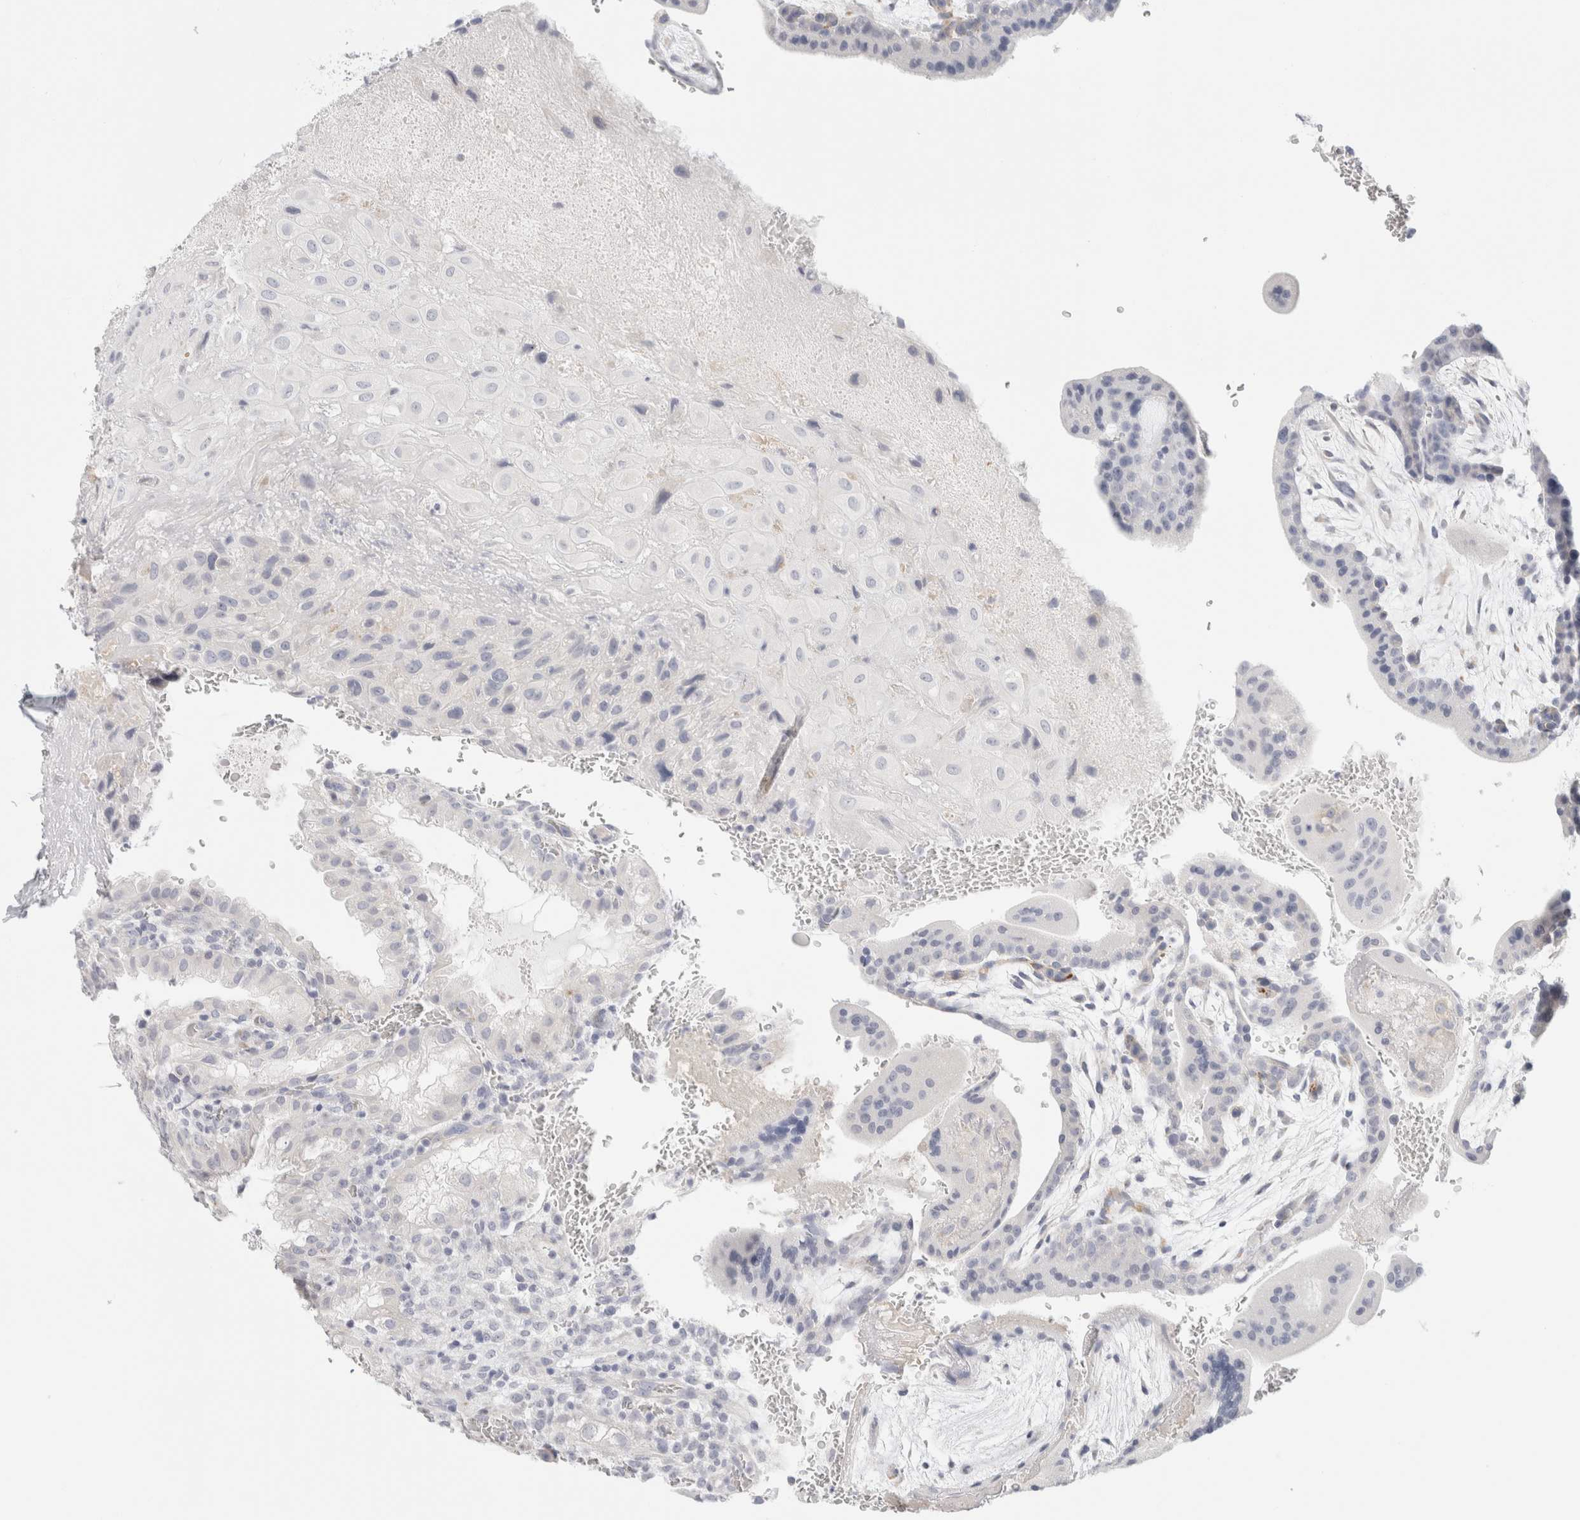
{"staining": {"intensity": "negative", "quantity": "none", "location": "none"}, "tissue": "placenta", "cell_type": "Decidual cells", "image_type": "normal", "snomed": [{"axis": "morphology", "description": "Normal tissue, NOS"}, {"axis": "topography", "description": "Placenta"}], "caption": "Immunohistochemistry (IHC) photomicrograph of benign human placenta stained for a protein (brown), which demonstrates no positivity in decidual cells.", "gene": "RTN4", "patient": {"sex": "female", "age": 35}}